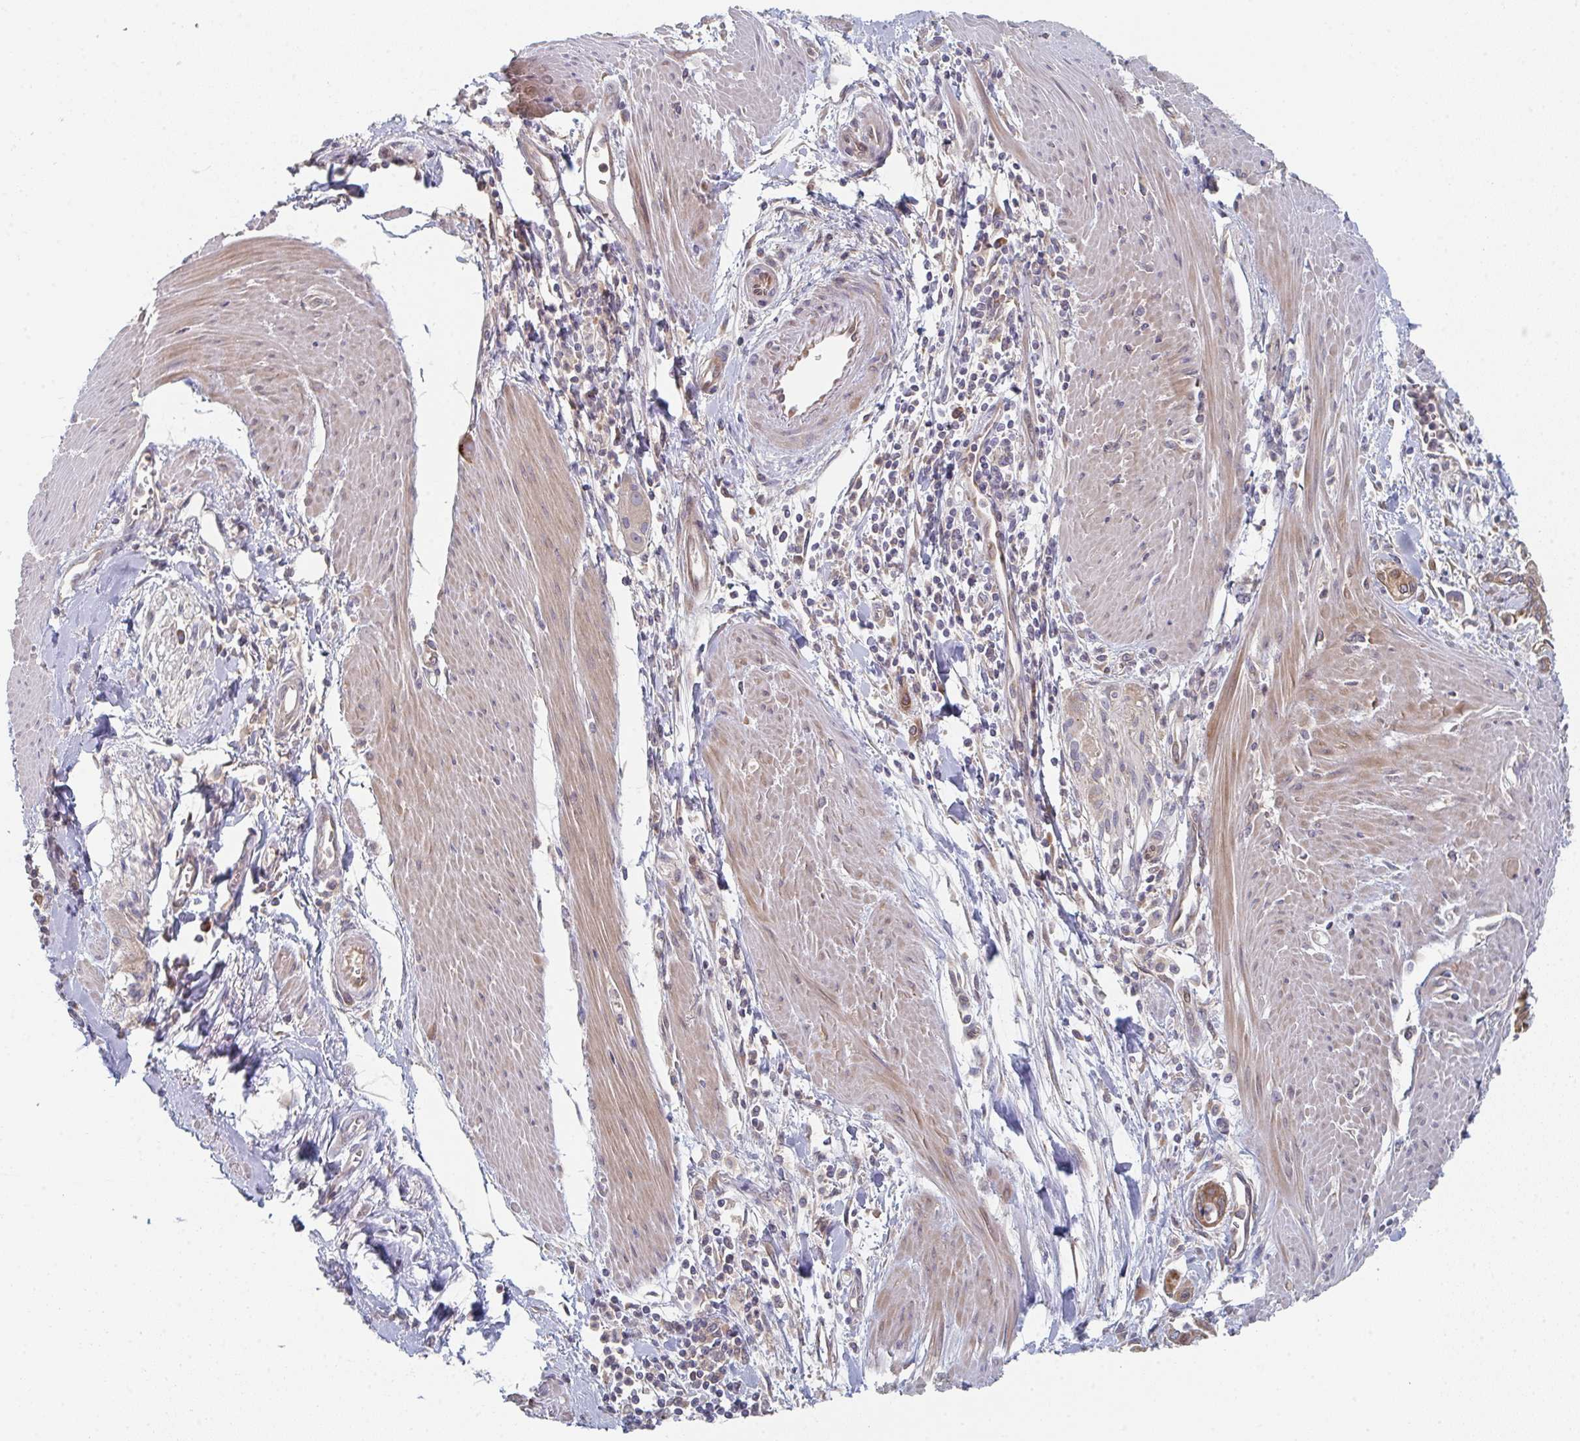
{"staining": {"intensity": "moderate", "quantity": ">75%", "location": "cytoplasmic/membranous"}, "tissue": "pancreatic cancer", "cell_type": "Tumor cells", "image_type": "cancer", "snomed": [{"axis": "morphology", "description": "Adenocarcinoma, NOS"}, {"axis": "topography", "description": "Pancreas"}], "caption": "There is medium levels of moderate cytoplasmic/membranous staining in tumor cells of adenocarcinoma (pancreatic), as demonstrated by immunohistochemical staining (brown color).", "gene": "ELOVL1", "patient": {"sex": "male", "age": 78}}